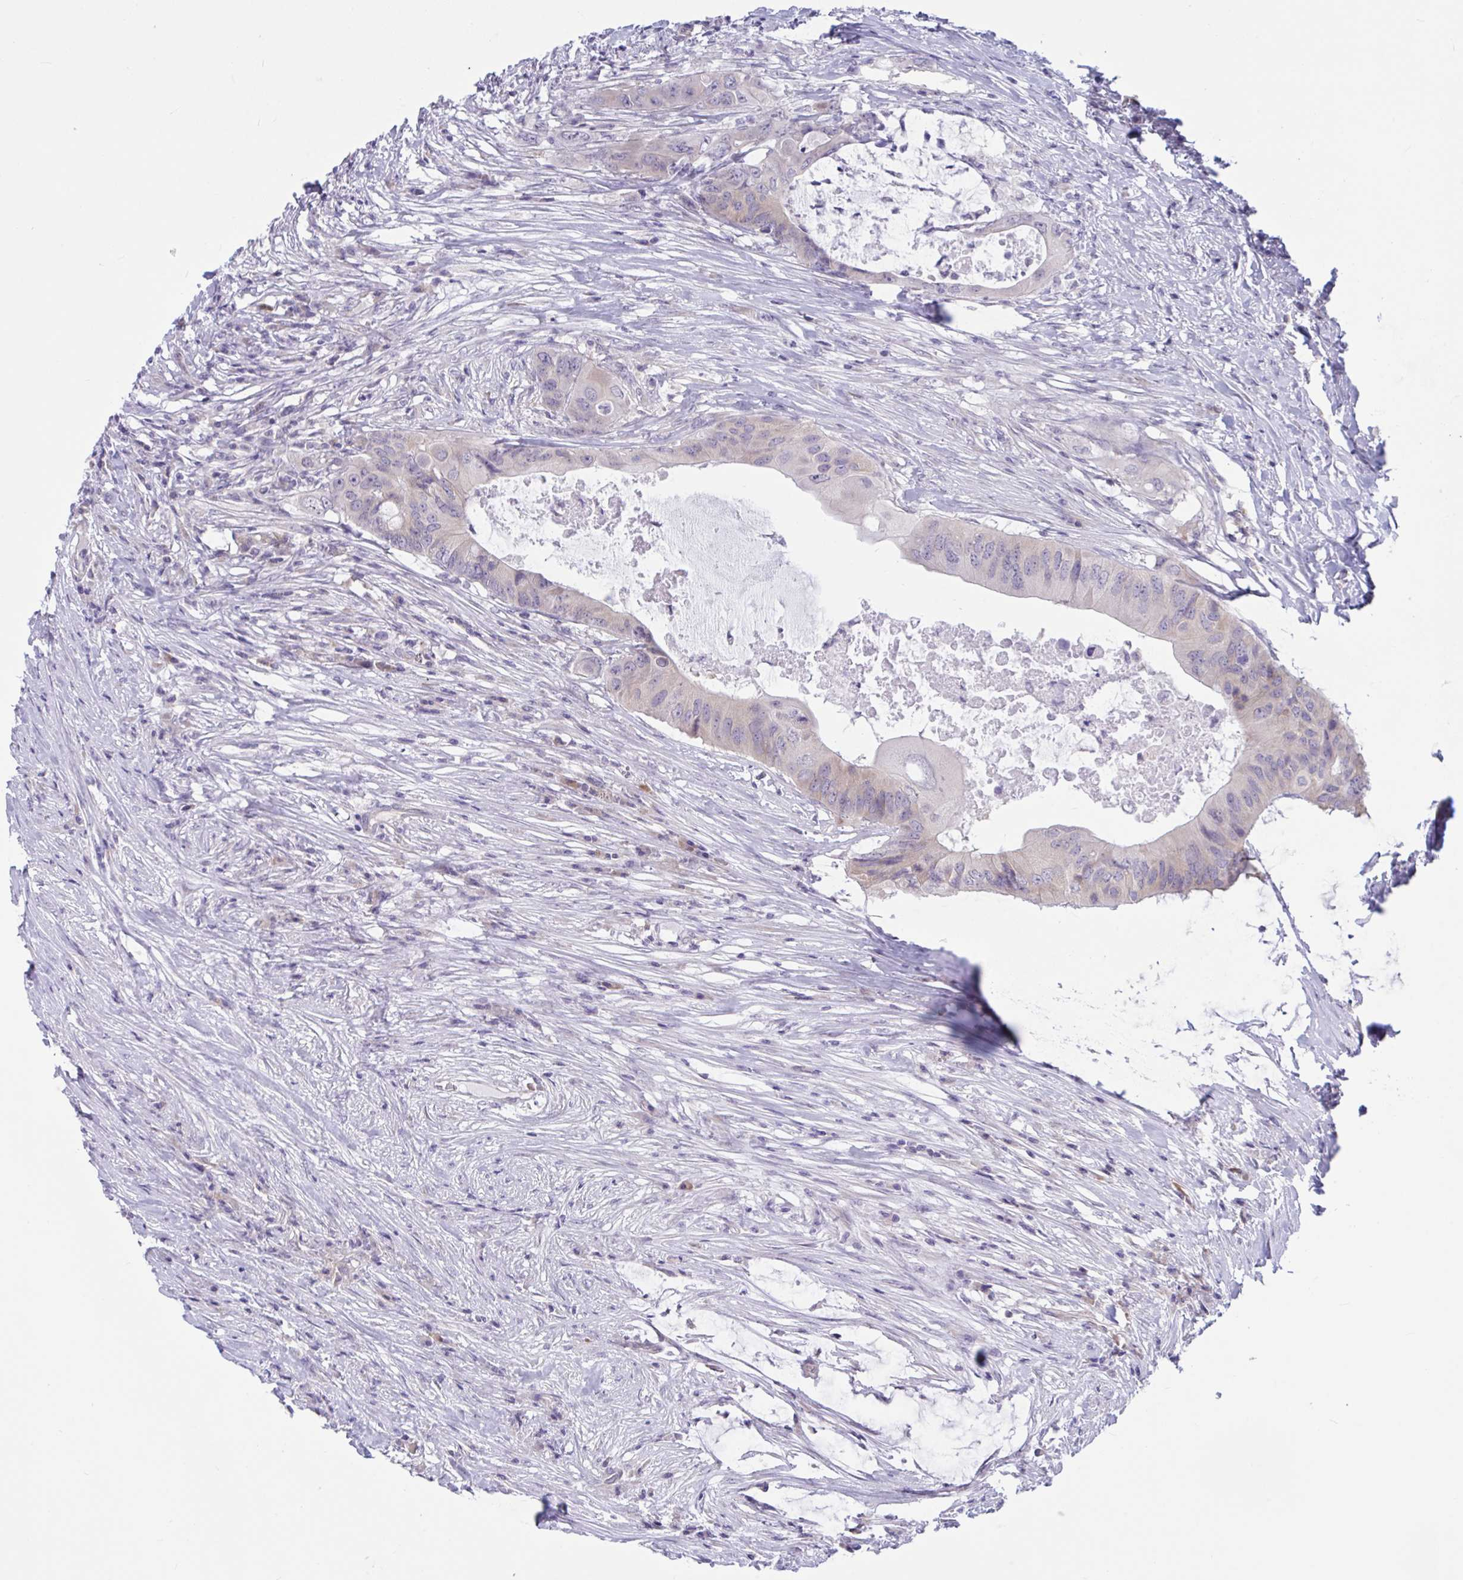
{"staining": {"intensity": "weak", "quantity": "25%-75%", "location": "cytoplasmic/membranous"}, "tissue": "colorectal cancer", "cell_type": "Tumor cells", "image_type": "cancer", "snomed": [{"axis": "morphology", "description": "Adenocarcinoma, NOS"}, {"axis": "topography", "description": "Colon"}], "caption": "A brown stain shows weak cytoplasmic/membranous staining of a protein in adenocarcinoma (colorectal) tumor cells.", "gene": "CAMLG", "patient": {"sex": "male", "age": 71}}